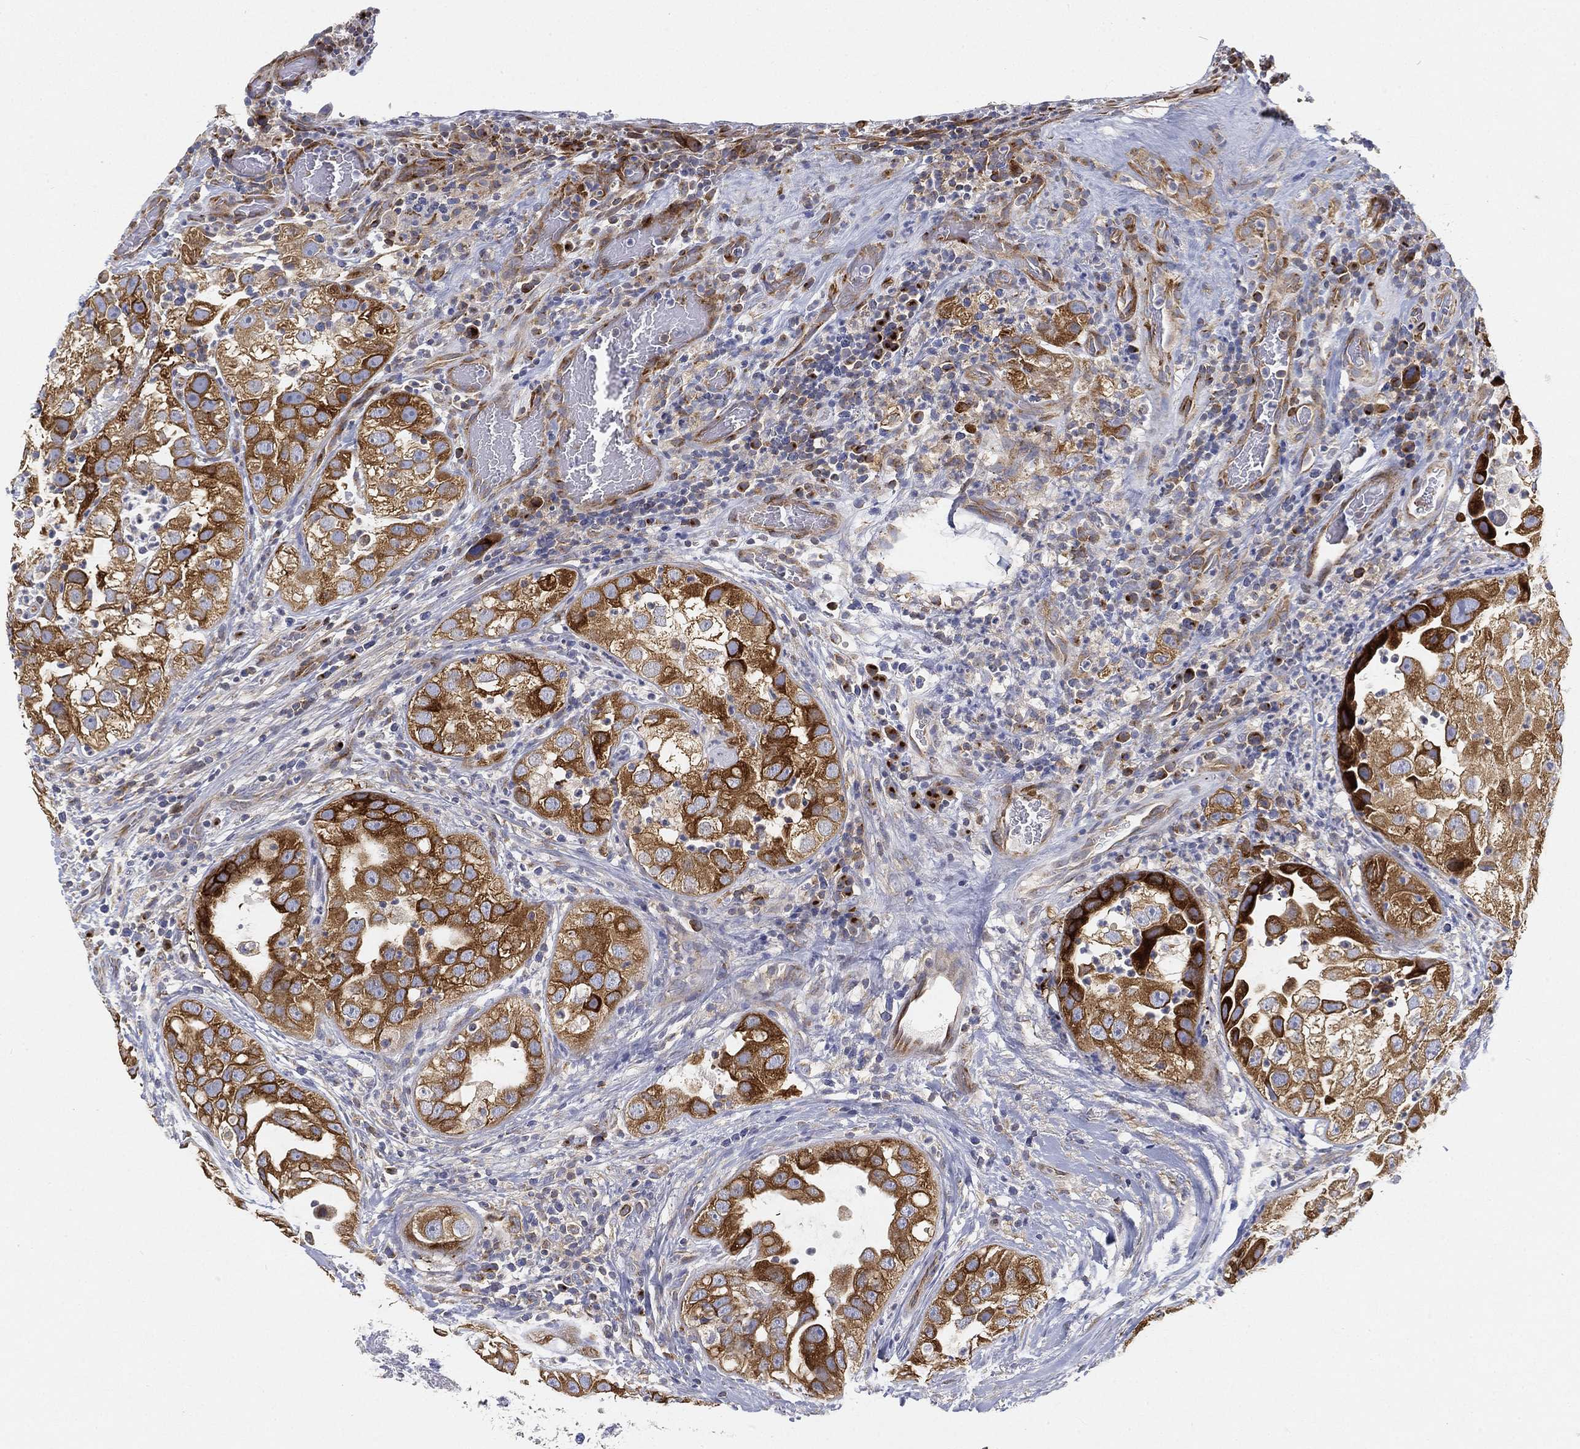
{"staining": {"intensity": "strong", "quantity": "25%-75%", "location": "cytoplasmic/membranous"}, "tissue": "urothelial cancer", "cell_type": "Tumor cells", "image_type": "cancer", "snomed": [{"axis": "morphology", "description": "Urothelial carcinoma, High grade"}, {"axis": "topography", "description": "Urinary bladder"}], "caption": "High-power microscopy captured an immunohistochemistry histopathology image of urothelial cancer, revealing strong cytoplasmic/membranous staining in approximately 25%-75% of tumor cells.", "gene": "TMEM25", "patient": {"sex": "female", "age": 41}}